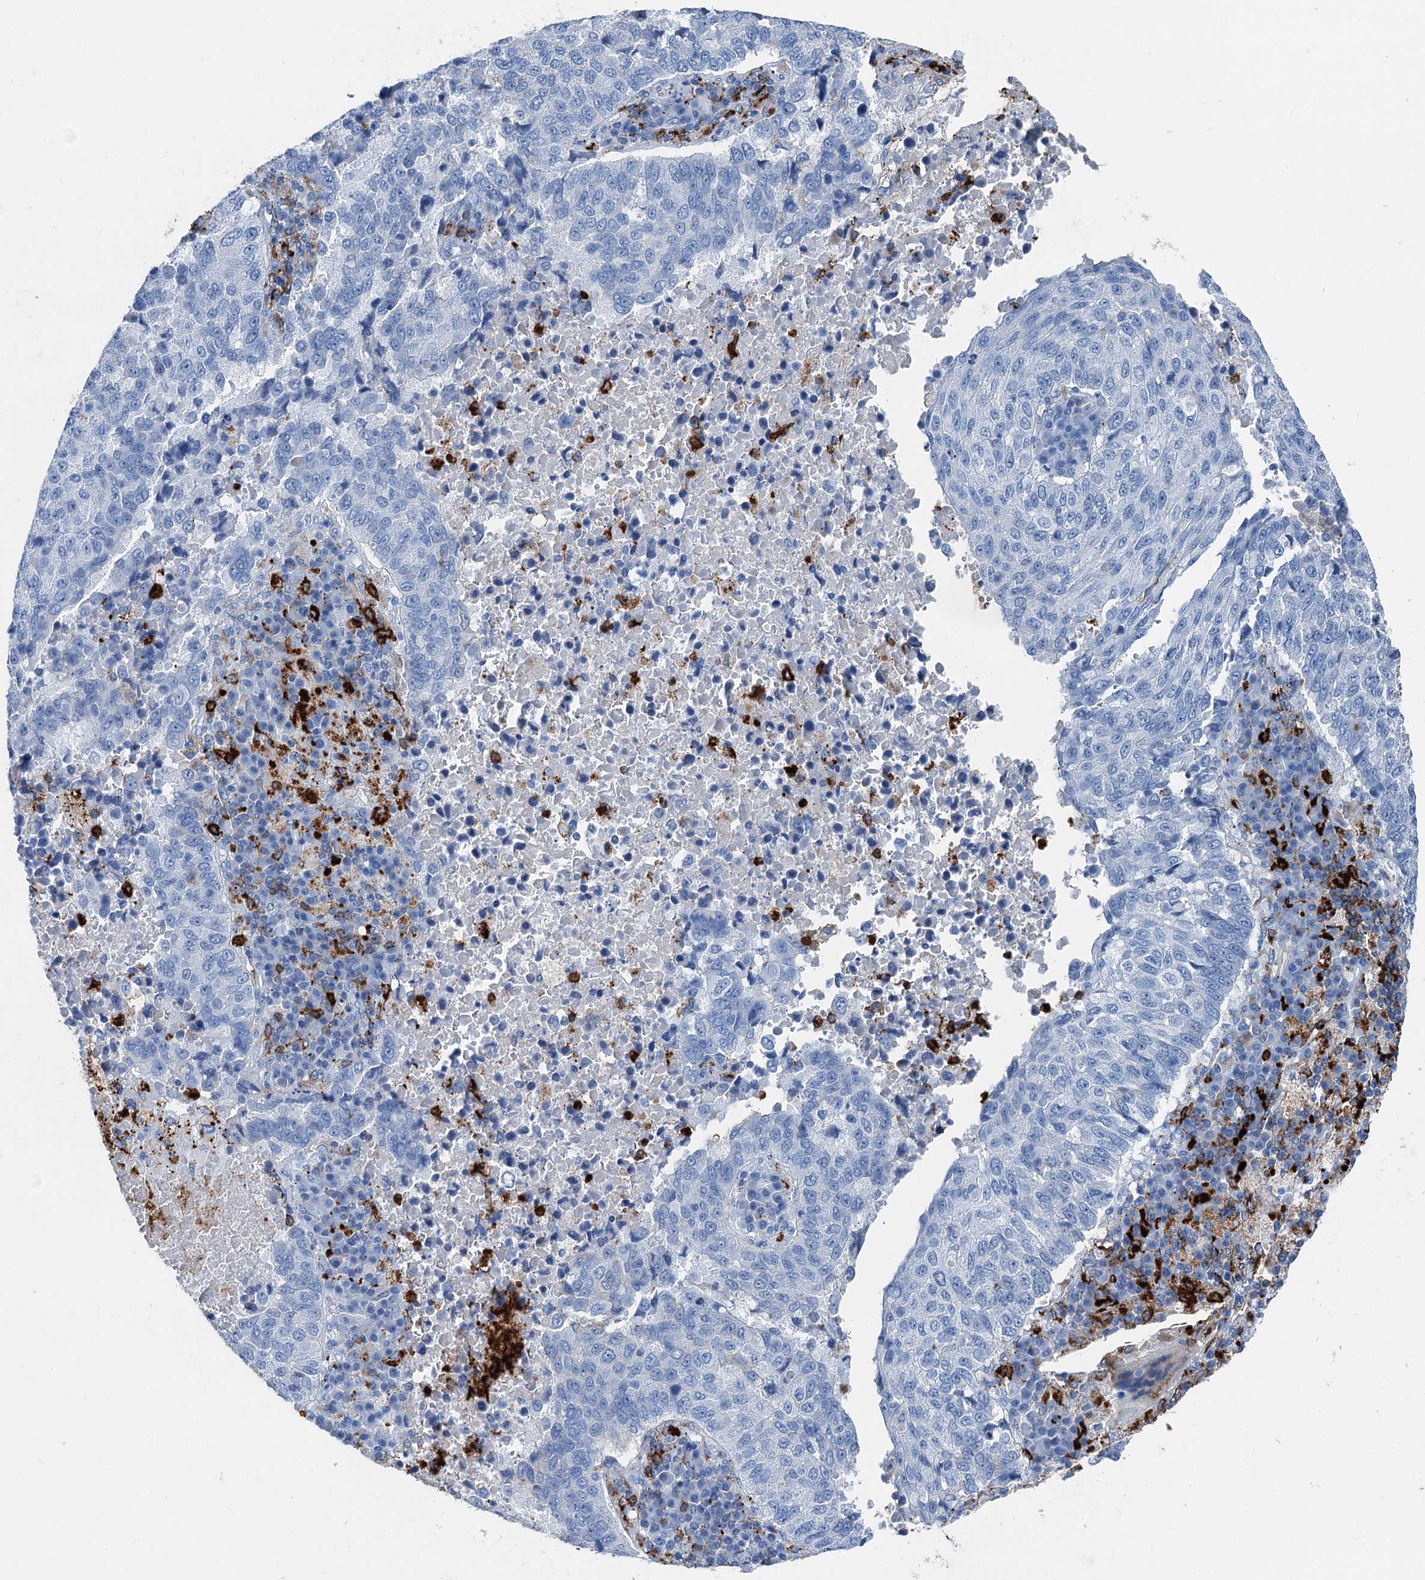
{"staining": {"intensity": "negative", "quantity": "none", "location": "none"}, "tissue": "lung cancer", "cell_type": "Tumor cells", "image_type": "cancer", "snomed": [{"axis": "morphology", "description": "Squamous cell carcinoma, NOS"}, {"axis": "topography", "description": "Lung"}], "caption": "IHC micrograph of human lung squamous cell carcinoma stained for a protein (brown), which demonstrates no positivity in tumor cells. (IHC, brightfield microscopy, high magnification).", "gene": "PLAC8", "patient": {"sex": "male", "age": 73}}